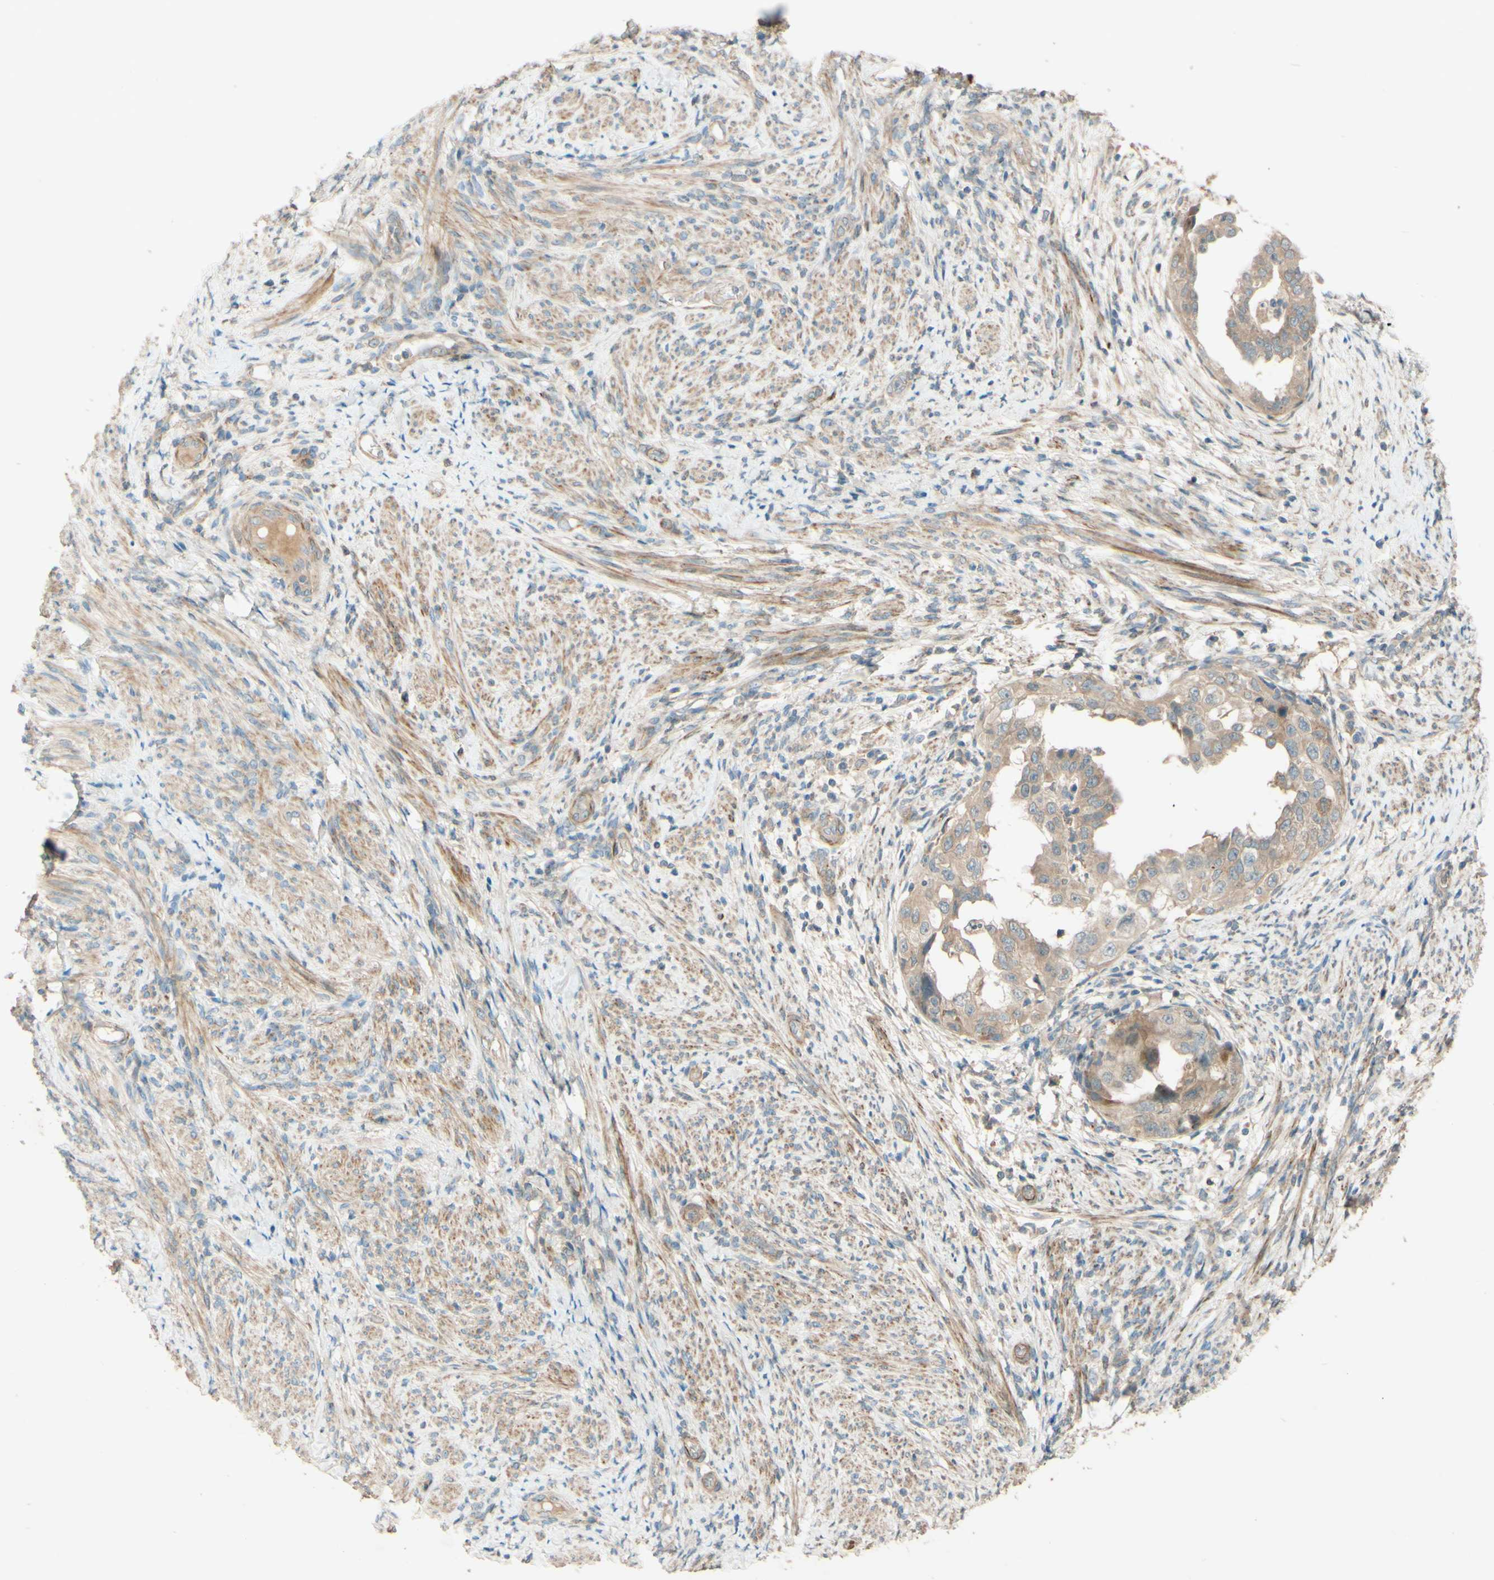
{"staining": {"intensity": "weak", "quantity": ">75%", "location": "cytoplasmic/membranous"}, "tissue": "endometrial cancer", "cell_type": "Tumor cells", "image_type": "cancer", "snomed": [{"axis": "morphology", "description": "Adenocarcinoma, NOS"}, {"axis": "topography", "description": "Endometrium"}], "caption": "A brown stain shows weak cytoplasmic/membranous positivity of a protein in human endometrial cancer (adenocarcinoma) tumor cells.", "gene": "ADAM17", "patient": {"sex": "female", "age": 85}}